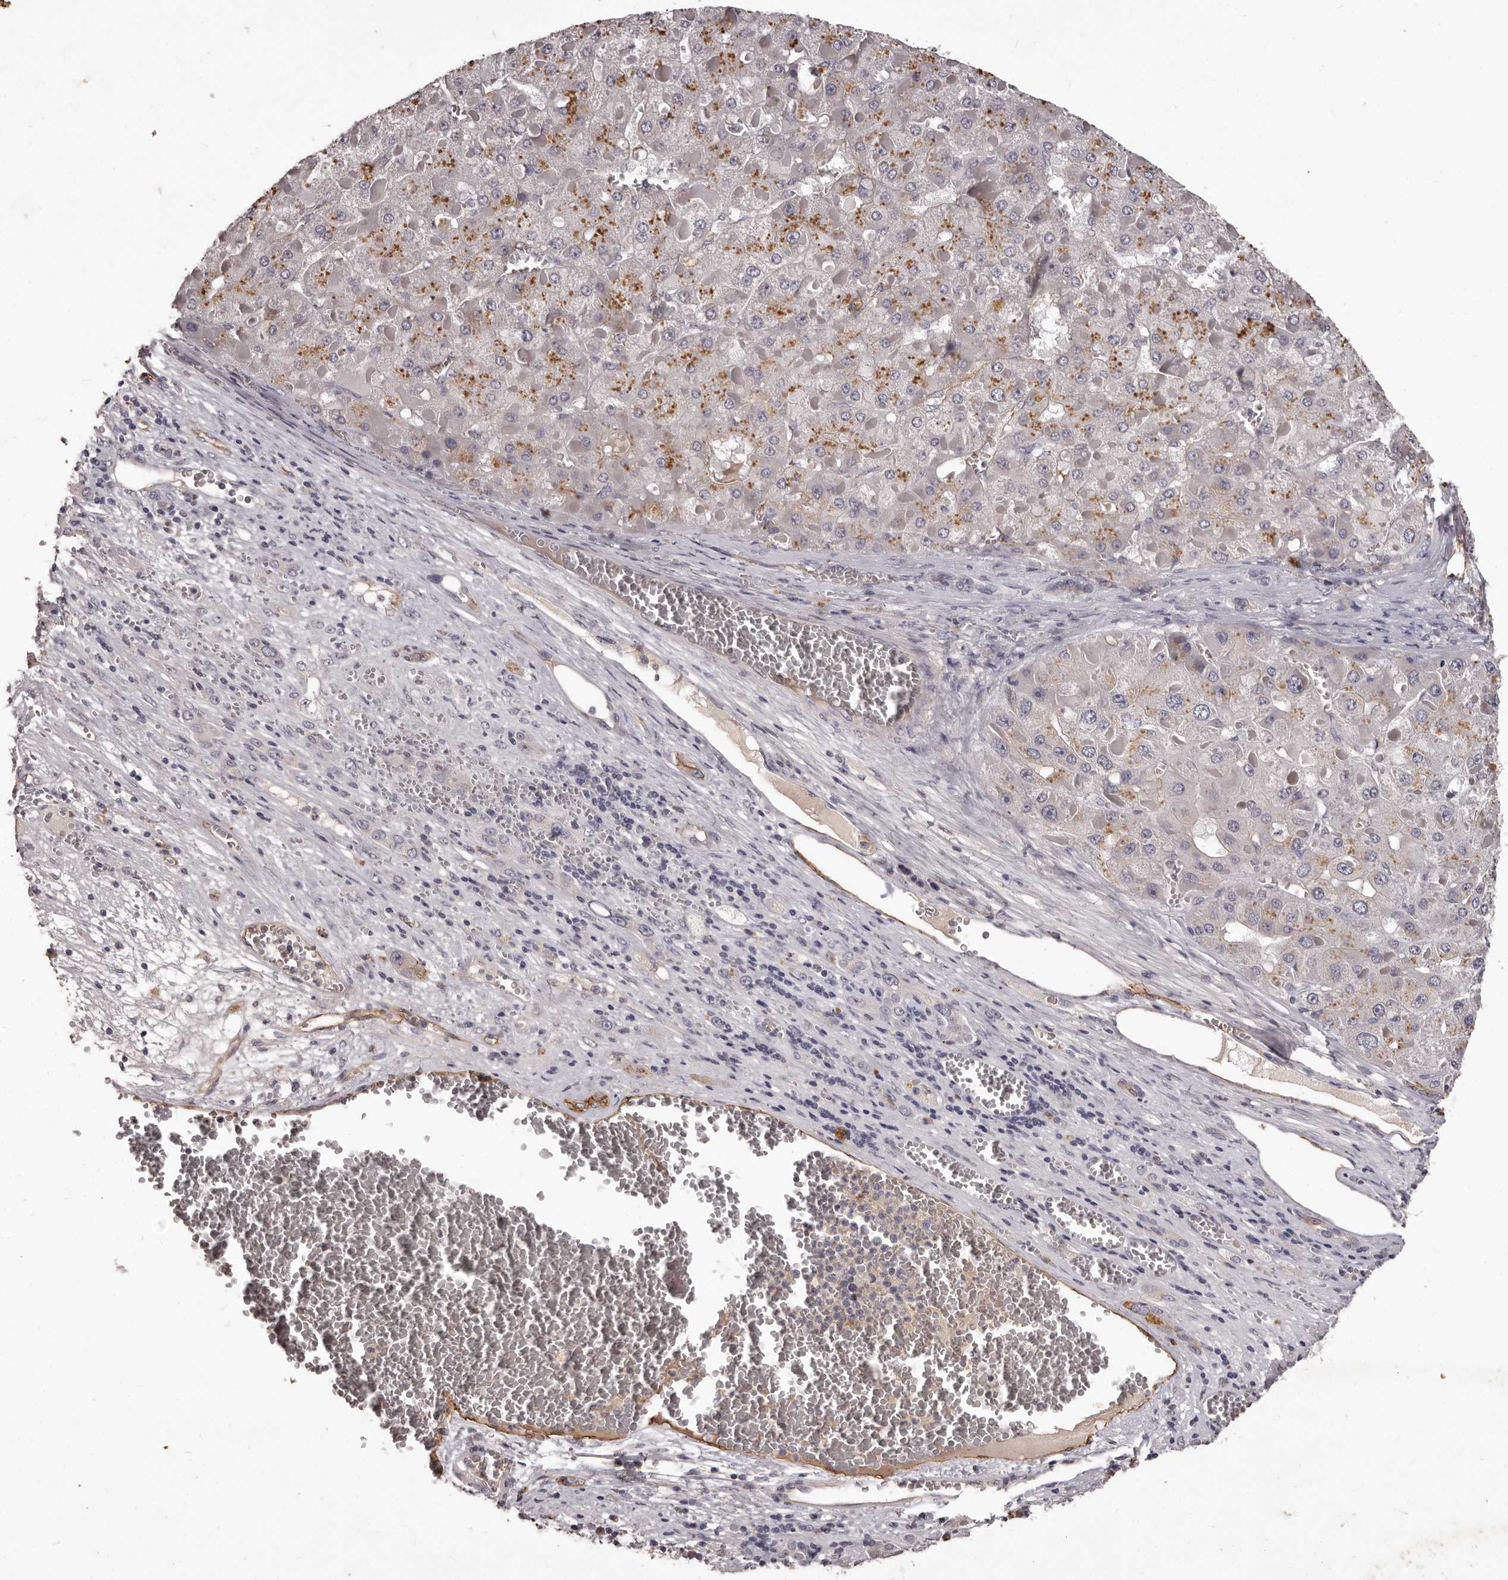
{"staining": {"intensity": "weak", "quantity": "<25%", "location": "cytoplasmic/membranous"}, "tissue": "liver cancer", "cell_type": "Tumor cells", "image_type": "cancer", "snomed": [{"axis": "morphology", "description": "Carcinoma, Hepatocellular, NOS"}, {"axis": "topography", "description": "Liver"}], "caption": "Liver cancer (hepatocellular carcinoma) was stained to show a protein in brown. There is no significant positivity in tumor cells. (Stains: DAB IHC with hematoxylin counter stain, Microscopy: brightfield microscopy at high magnification).", "gene": "GPR78", "patient": {"sex": "female", "age": 73}}